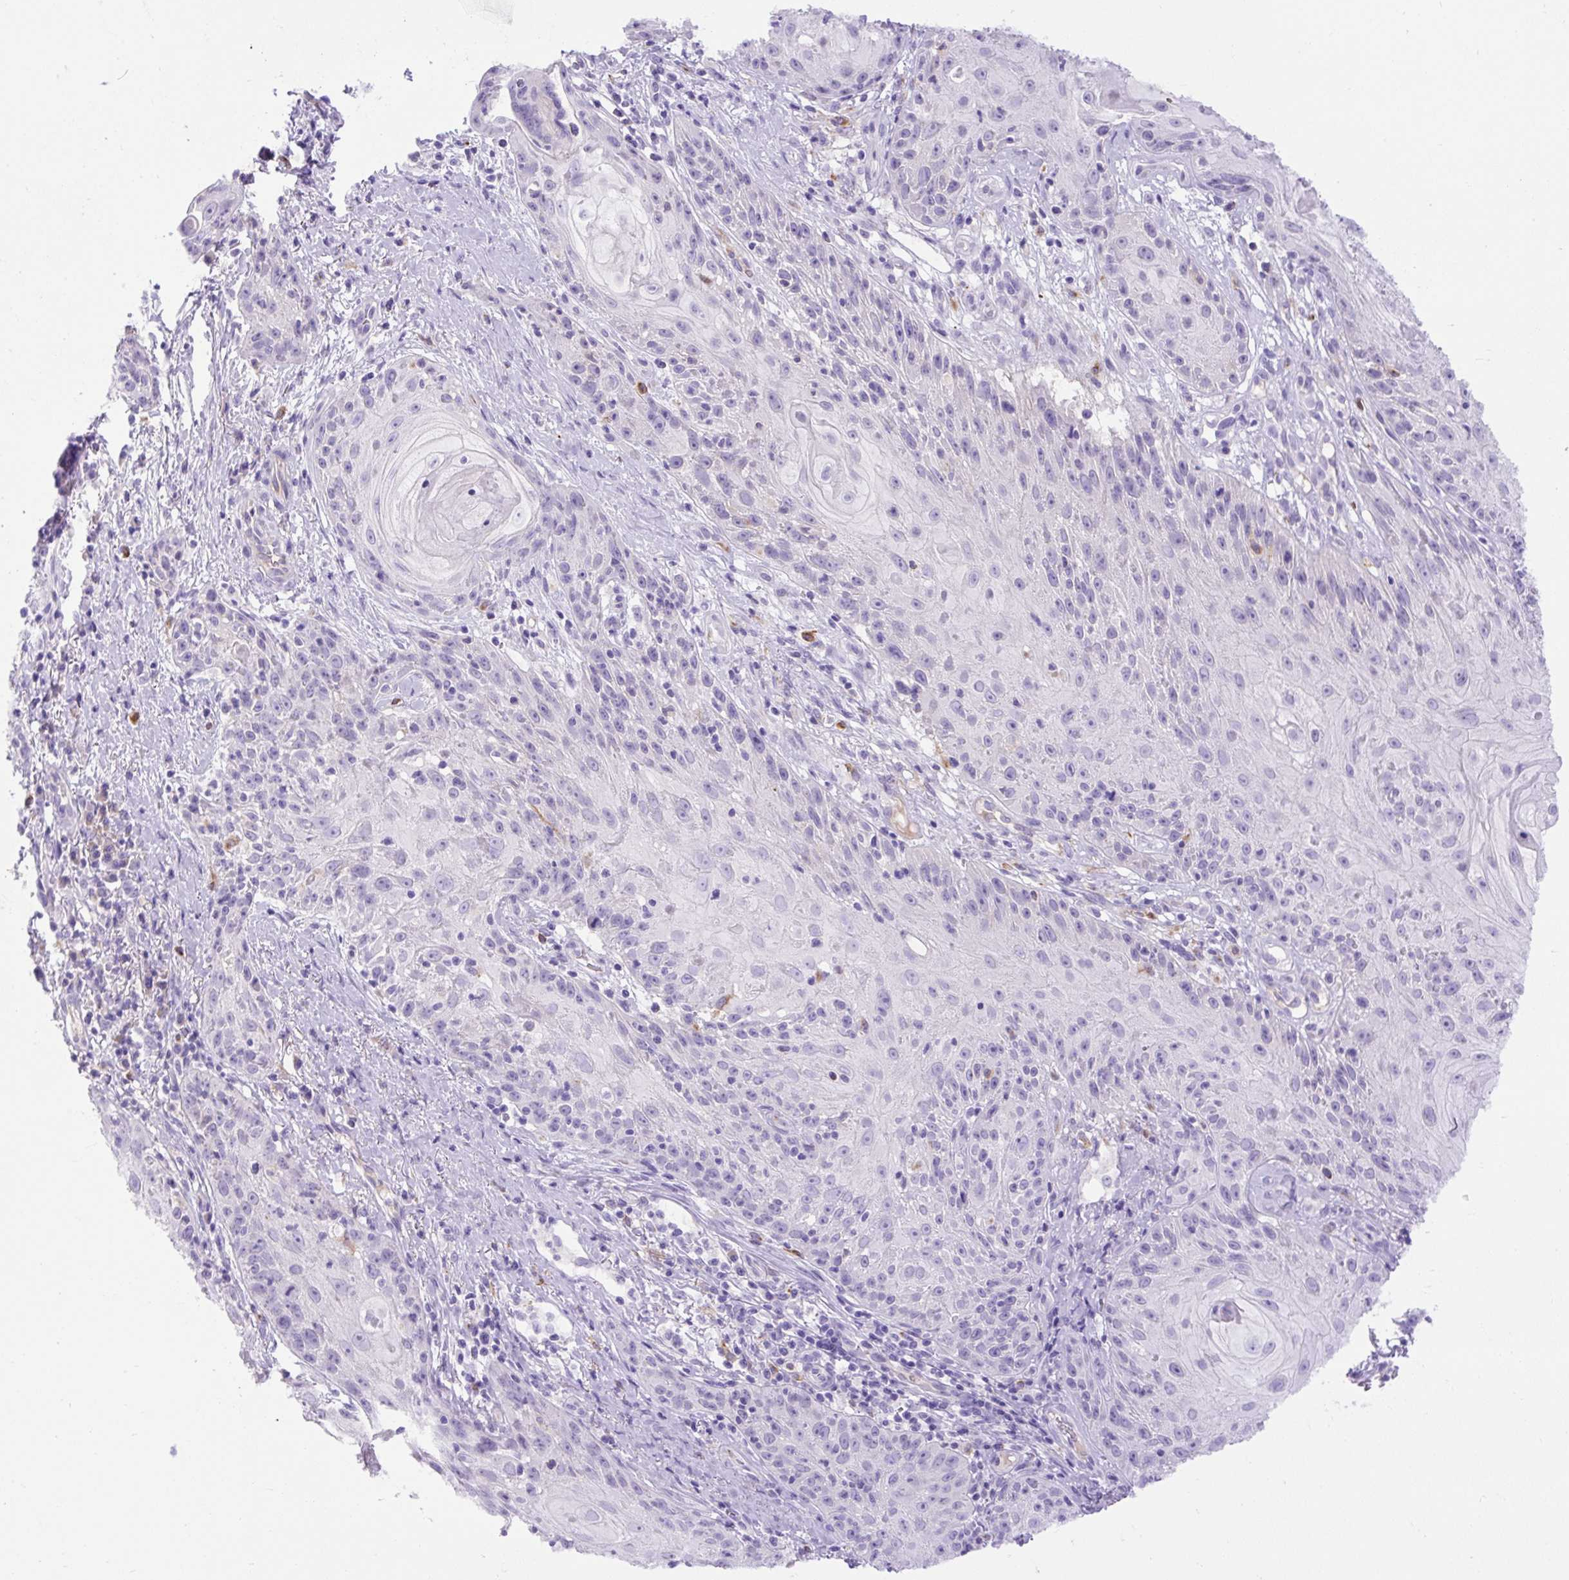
{"staining": {"intensity": "negative", "quantity": "none", "location": "none"}, "tissue": "skin cancer", "cell_type": "Tumor cells", "image_type": "cancer", "snomed": [{"axis": "morphology", "description": "Squamous cell carcinoma, NOS"}, {"axis": "topography", "description": "Skin"}, {"axis": "topography", "description": "Vulva"}], "caption": "A photomicrograph of squamous cell carcinoma (skin) stained for a protein reveals no brown staining in tumor cells.", "gene": "SPTBN5", "patient": {"sex": "female", "age": 76}}